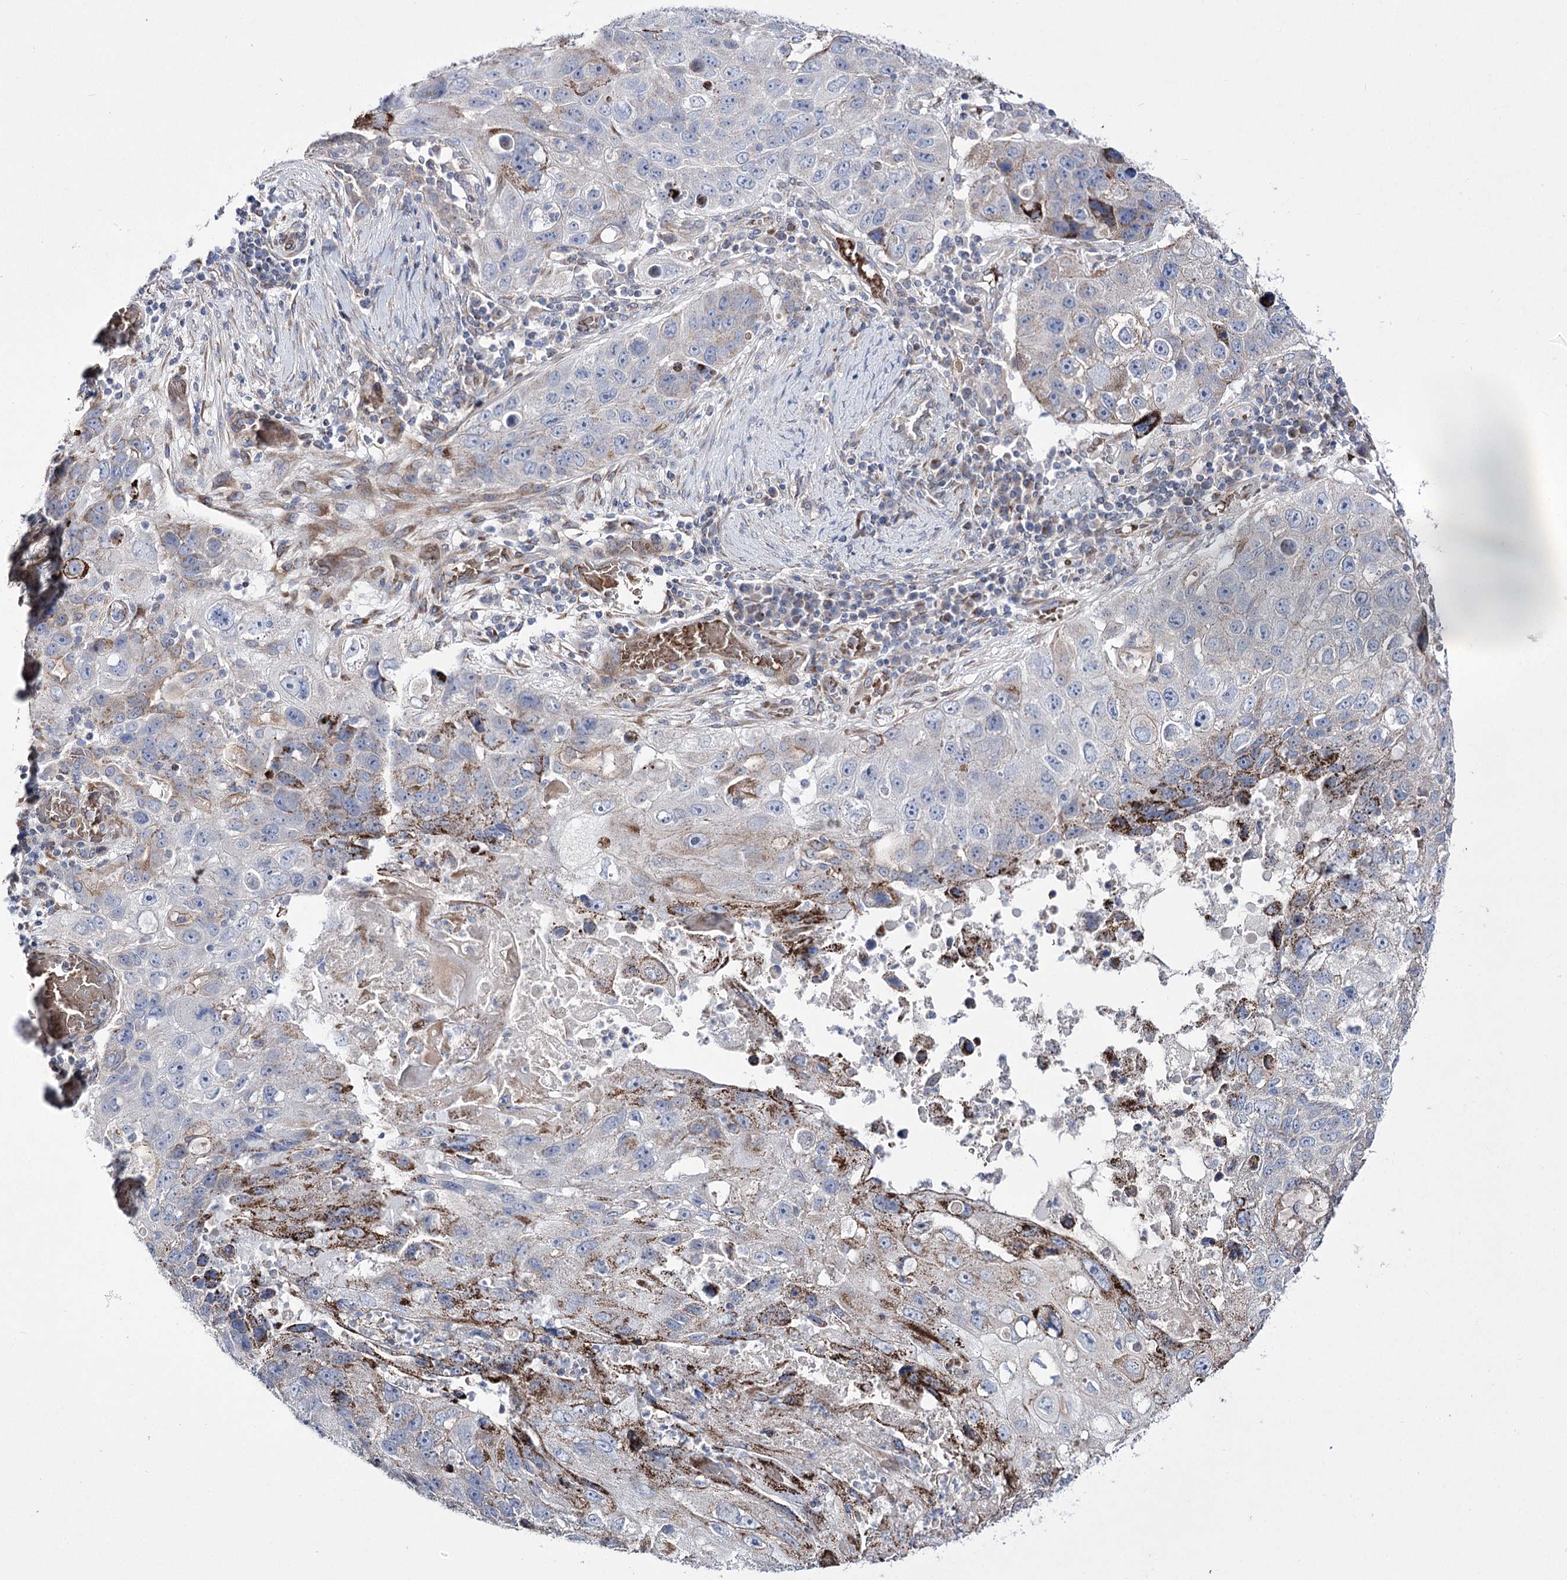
{"staining": {"intensity": "strong", "quantity": "<25%", "location": "cytoplasmic/membranous"}, "tissue": "lung cancer", "cell_type": "Tumor cells", "image_type": "cancer", "snomed": [{"axis": "morphology", "description": "Squamous cell carcinoma, NOS"}, {"axis": "topography", "description": "Lung"}], "caption": "Lung cancer (squamous cell carcinoma) tissue demonstrates strong cytoplasmic/membranous staining in approximately <25% of tumor cells", "gene": "OSBPL5", "patient": {"sex": "male", "age": 61}}